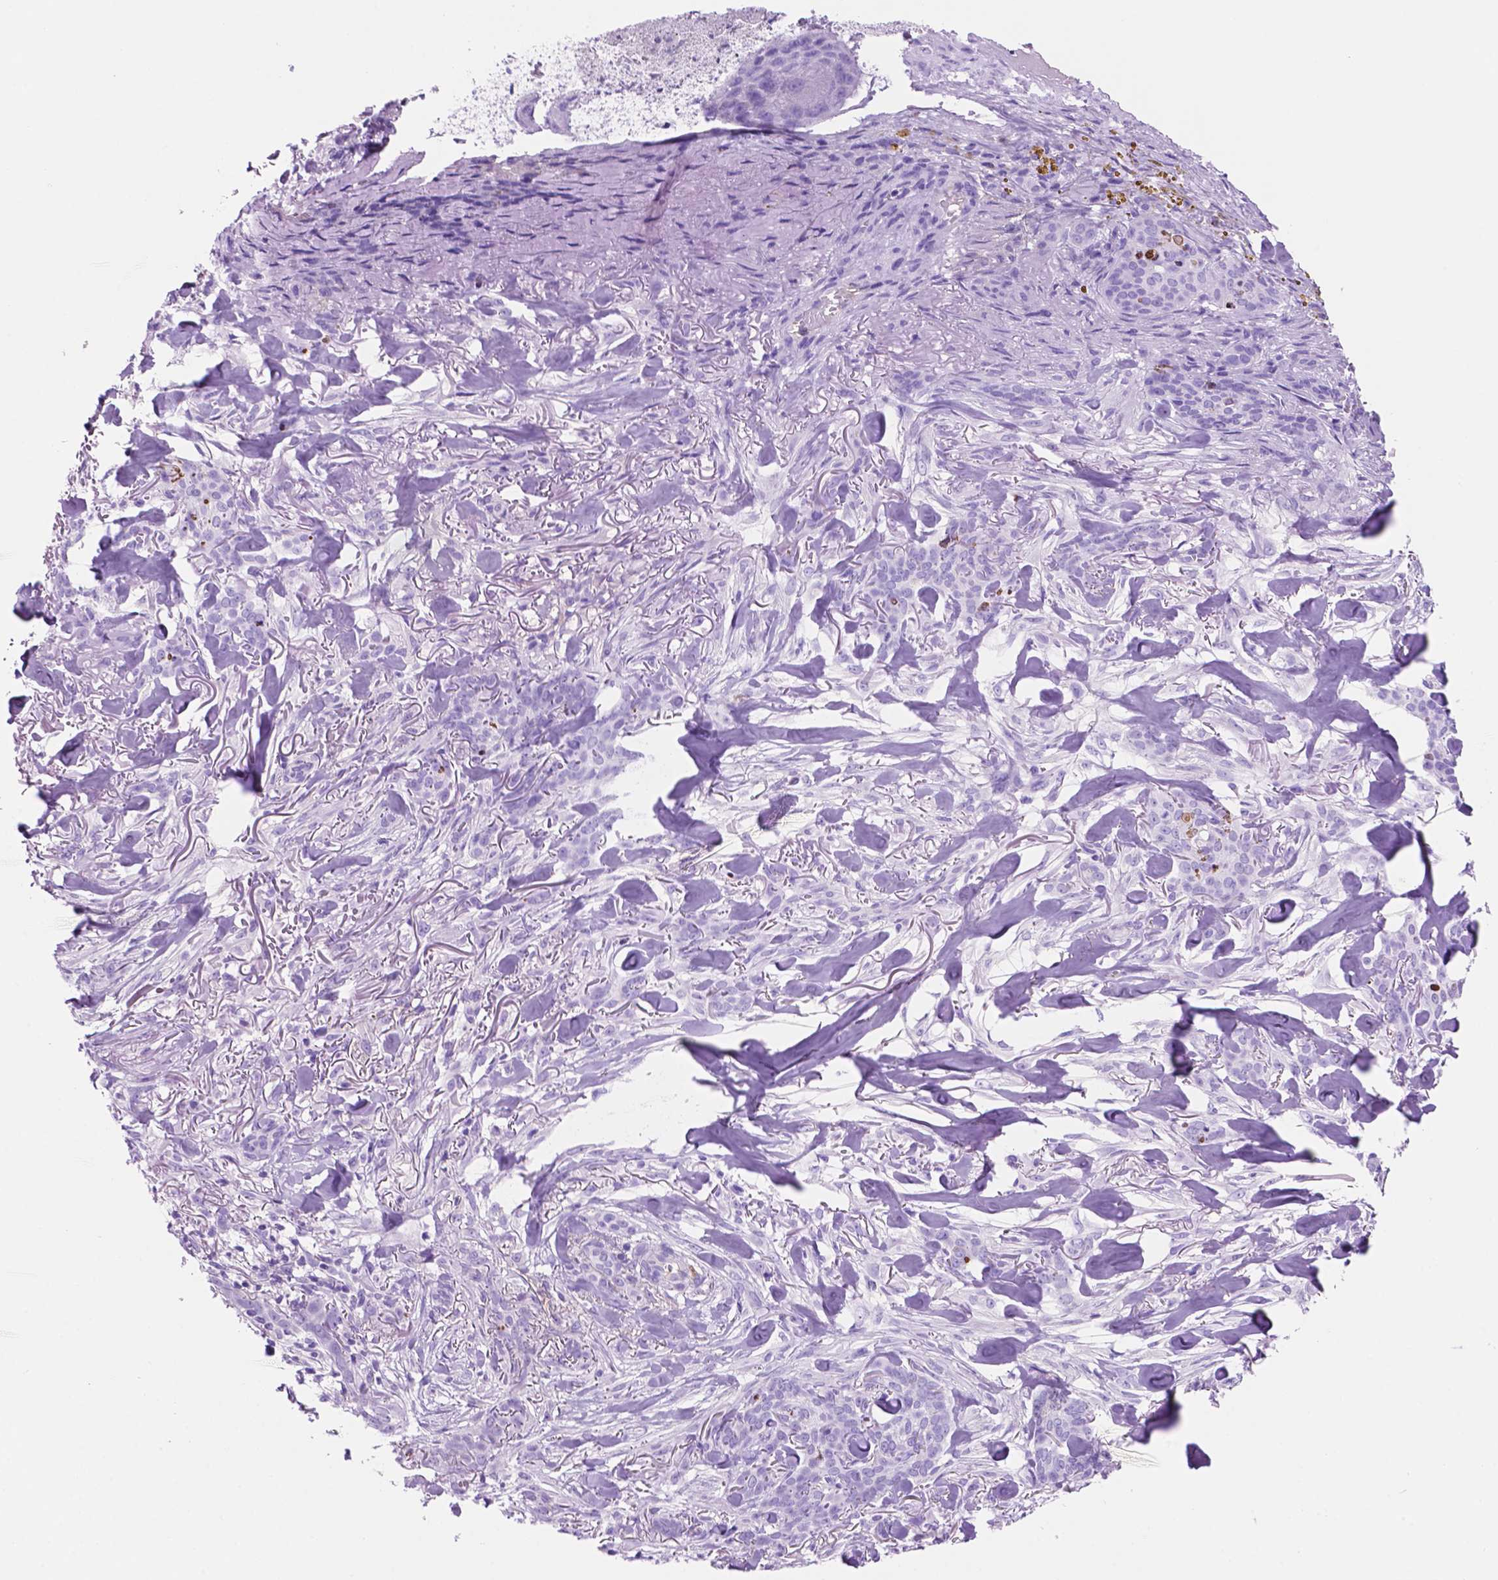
{"staining": {"intensity": "negative", "quantity": "none", "location": "none"}, "tissue": "skin cancer", "cell_type": "Tumor cells", "image_type": "cancer", "snomed": [{"axis": "morphology", "description": "Basal cell carcinoma"}, {"axis": "topography", "description": "Skin"}], "caption": "This is an immunohistochemistry (IHC) micrograph of human skin cancer (basal cell carcinoma). There is no positivity in tumor cells.", "gene": "FOXB2", "patient": {"sex": "female", "age": 61}}